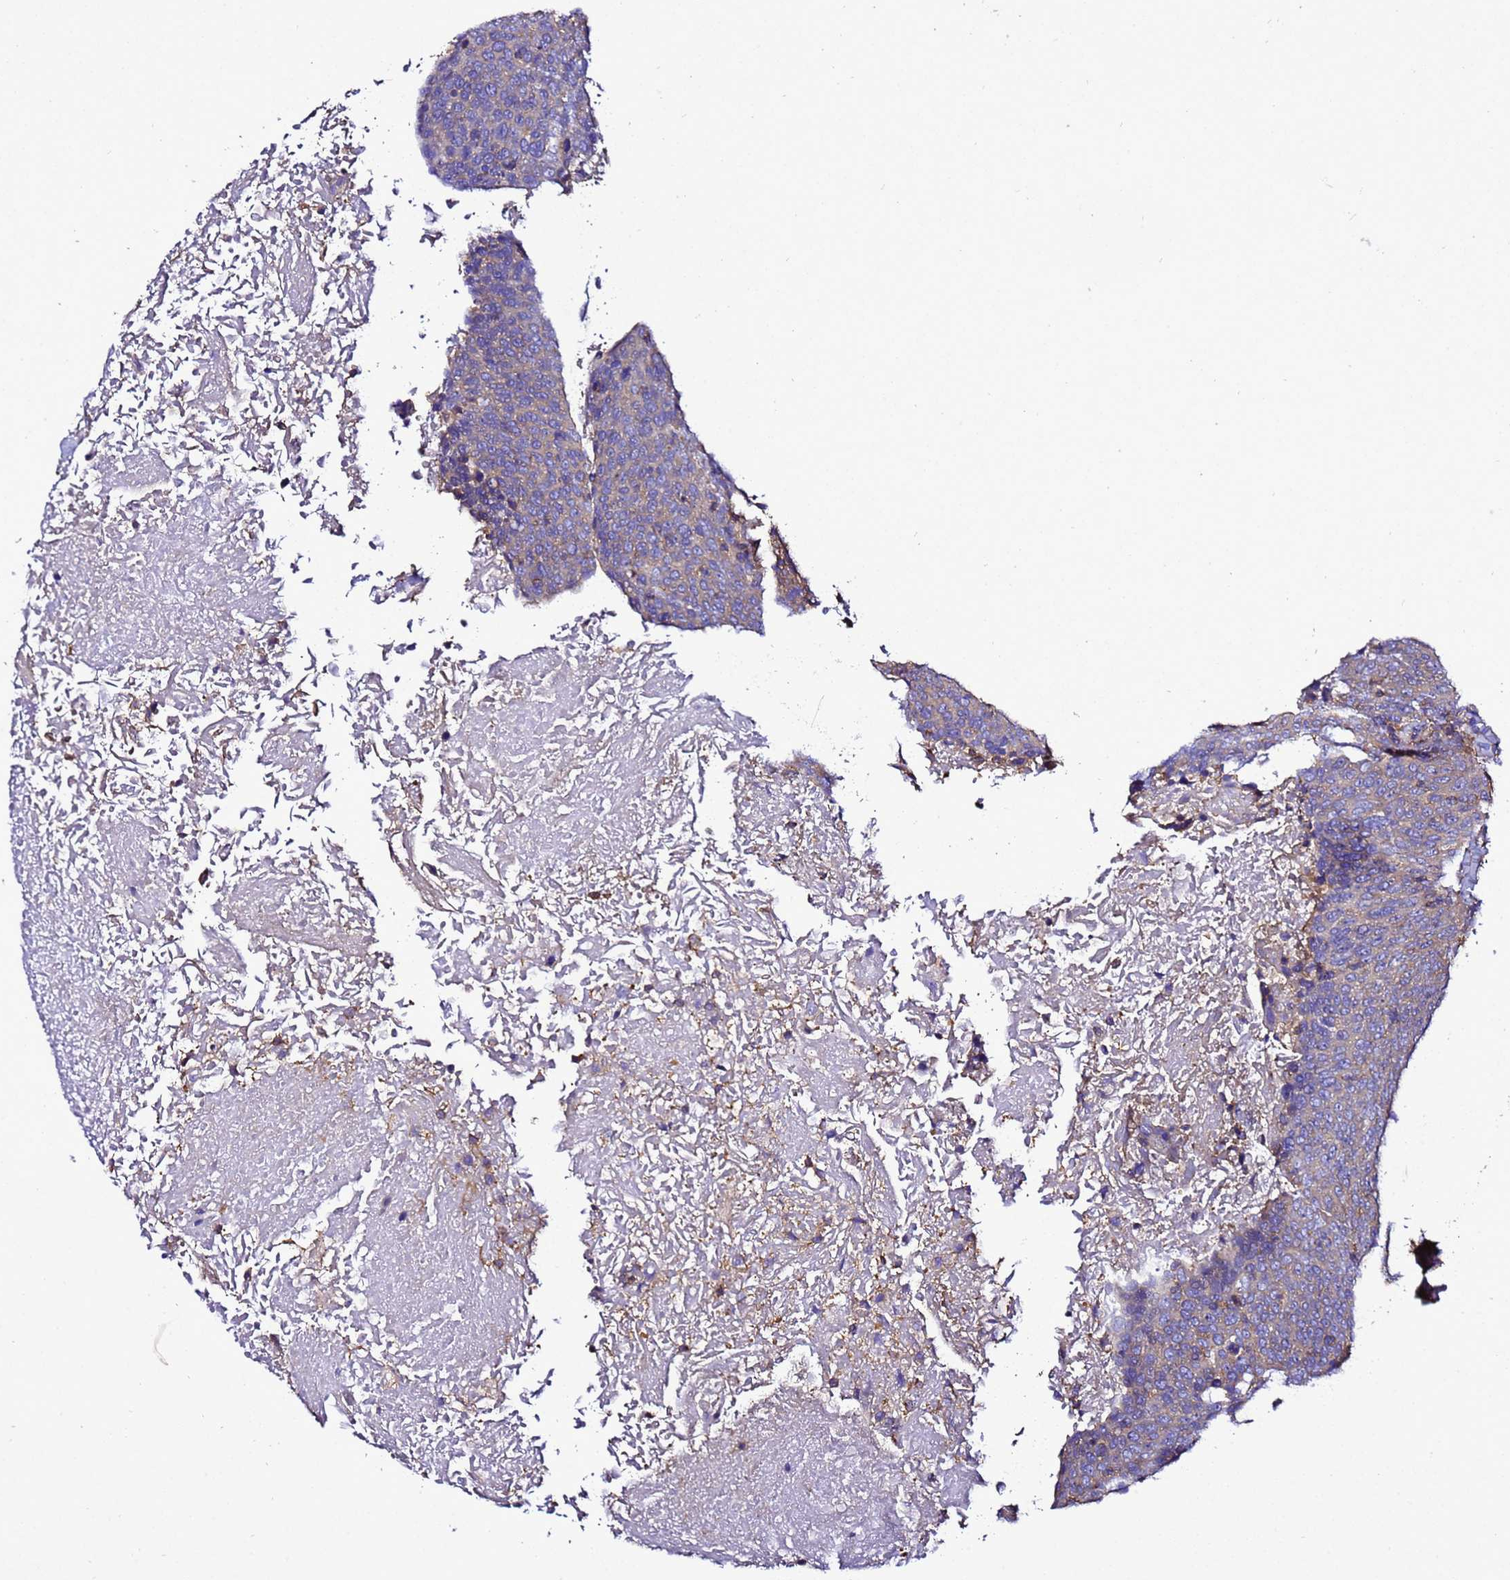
{"staining": {"intensity": "weak", "quantity": ">75%", "location": "cytoplasmic/membranous"}, "tissue": "head and neck cancer", "cell_type": "Tumor cells", "image_type": "cancer", "snomed": [{"axis": "morphology", "description": "Squamous cell carcinoma, NOS"}, {"axis": "morphology", "description": "Squamous cell carcinoma, metastatic, NOS"}, {"axis": "topography", "description": "Lymph node"}, {"axis": "topography", "description": "Head-Neck"}], "caption": "Weak cytoplasmic/membranous staining for a protein is identified in approximately >75% of tumor cells of squamous cell carcinoma (head and neck) using immunohistochemistry (IHC).", "gene": "MYL12A", "patient": {"sex": "male", "age": 62}}